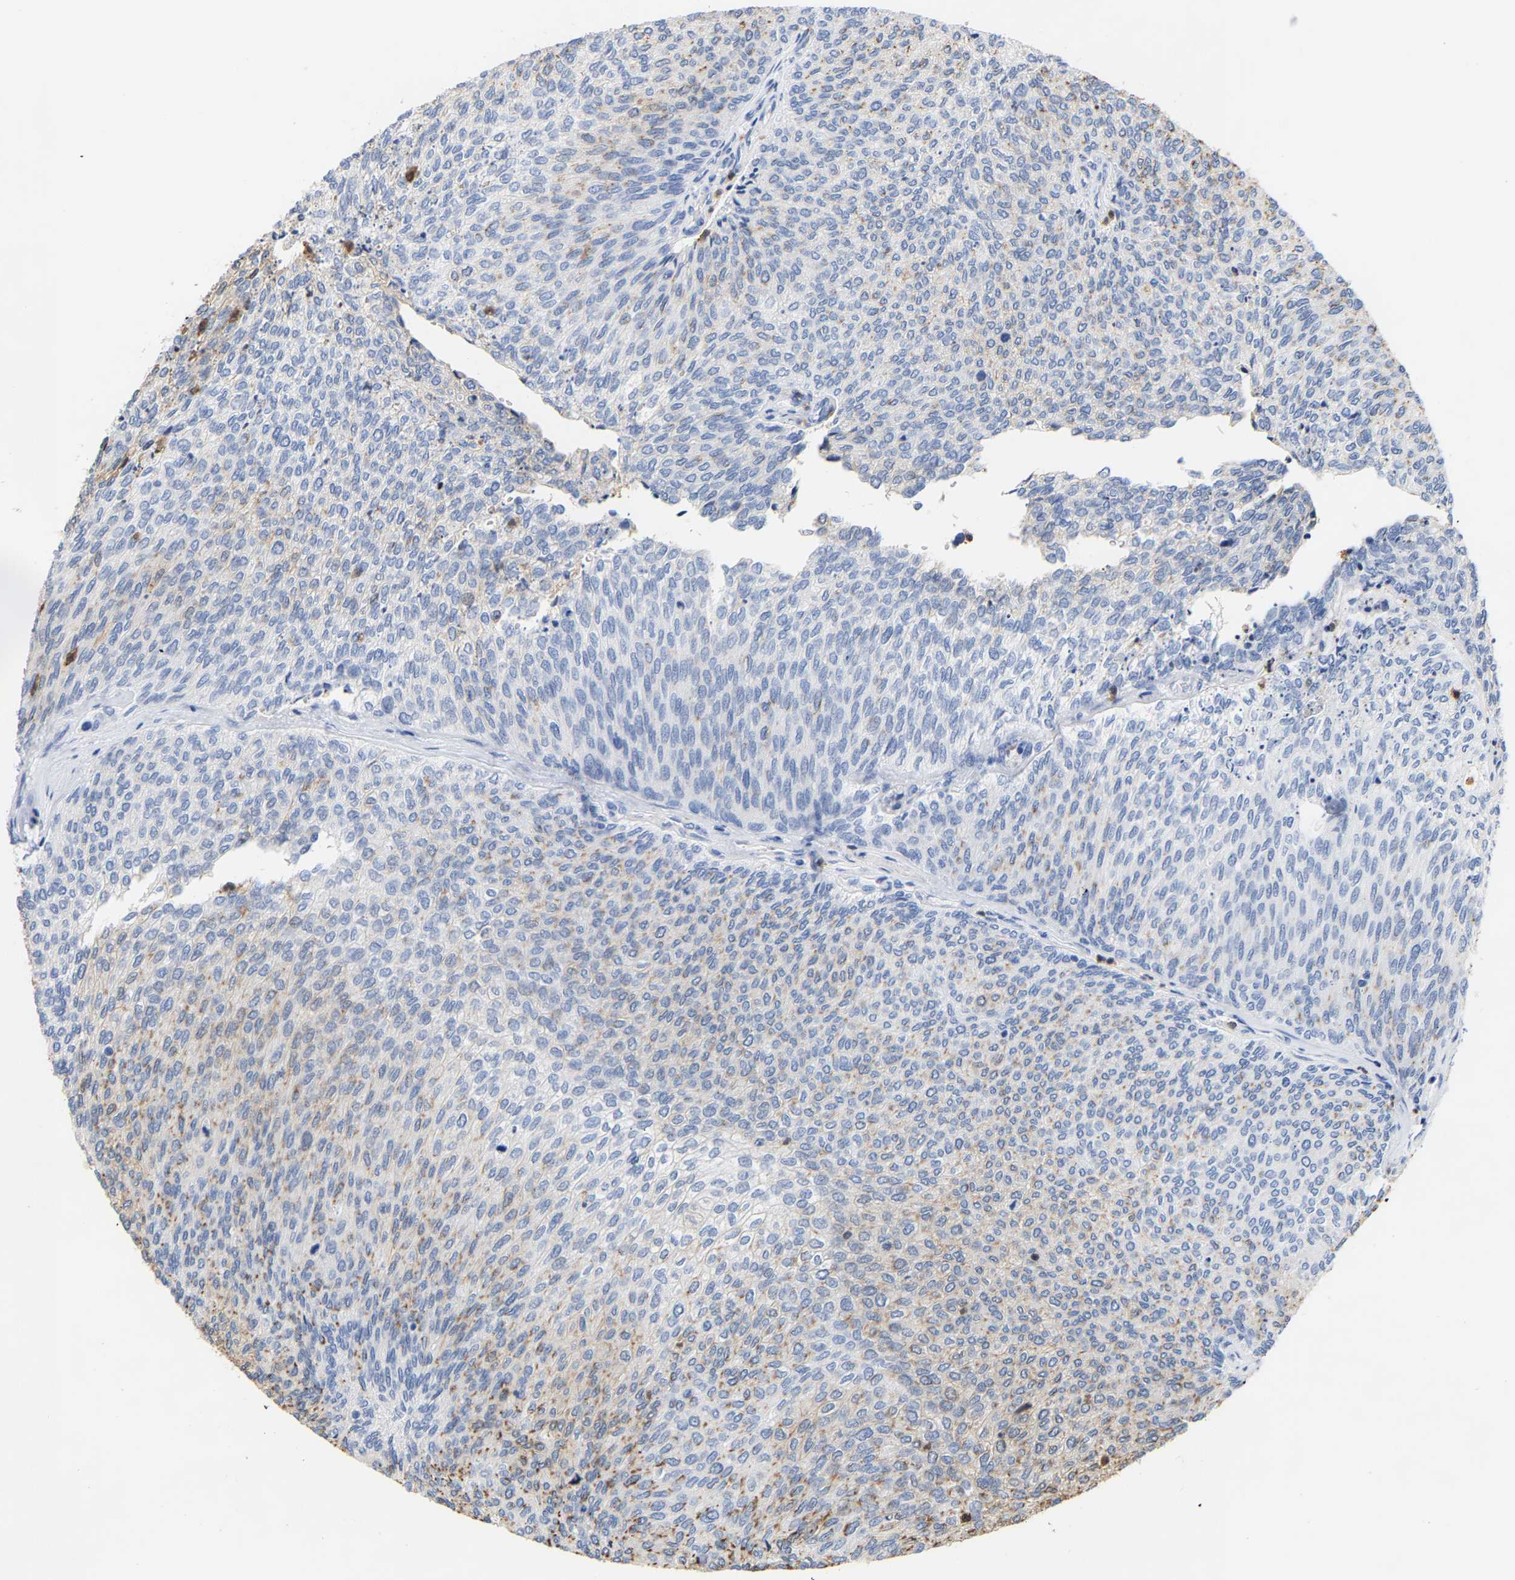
{"staining": {"intensity": "weak", "quantity": "<25%", "location": "cytoplasmic/membranous"}, "tissue": "urothelial cancer", "cell_type": "Tumor cells", "image_type": "cancer", "snomed": [{"axis": "morphology", "description": "Urothelial carcinoma, Low grade"}, {"axis": "topography", "description": "Urinary bladder"}], "caption": "Immunohistochemistry (IHC) photomicrograph of neoplastic tissue: low-grade urothelial carcinoma stained with DAB demonstrates no significant protein staining in tumor cells.", "gene": "TDRD7", "patient": {"sex": "female", "age": 79}}